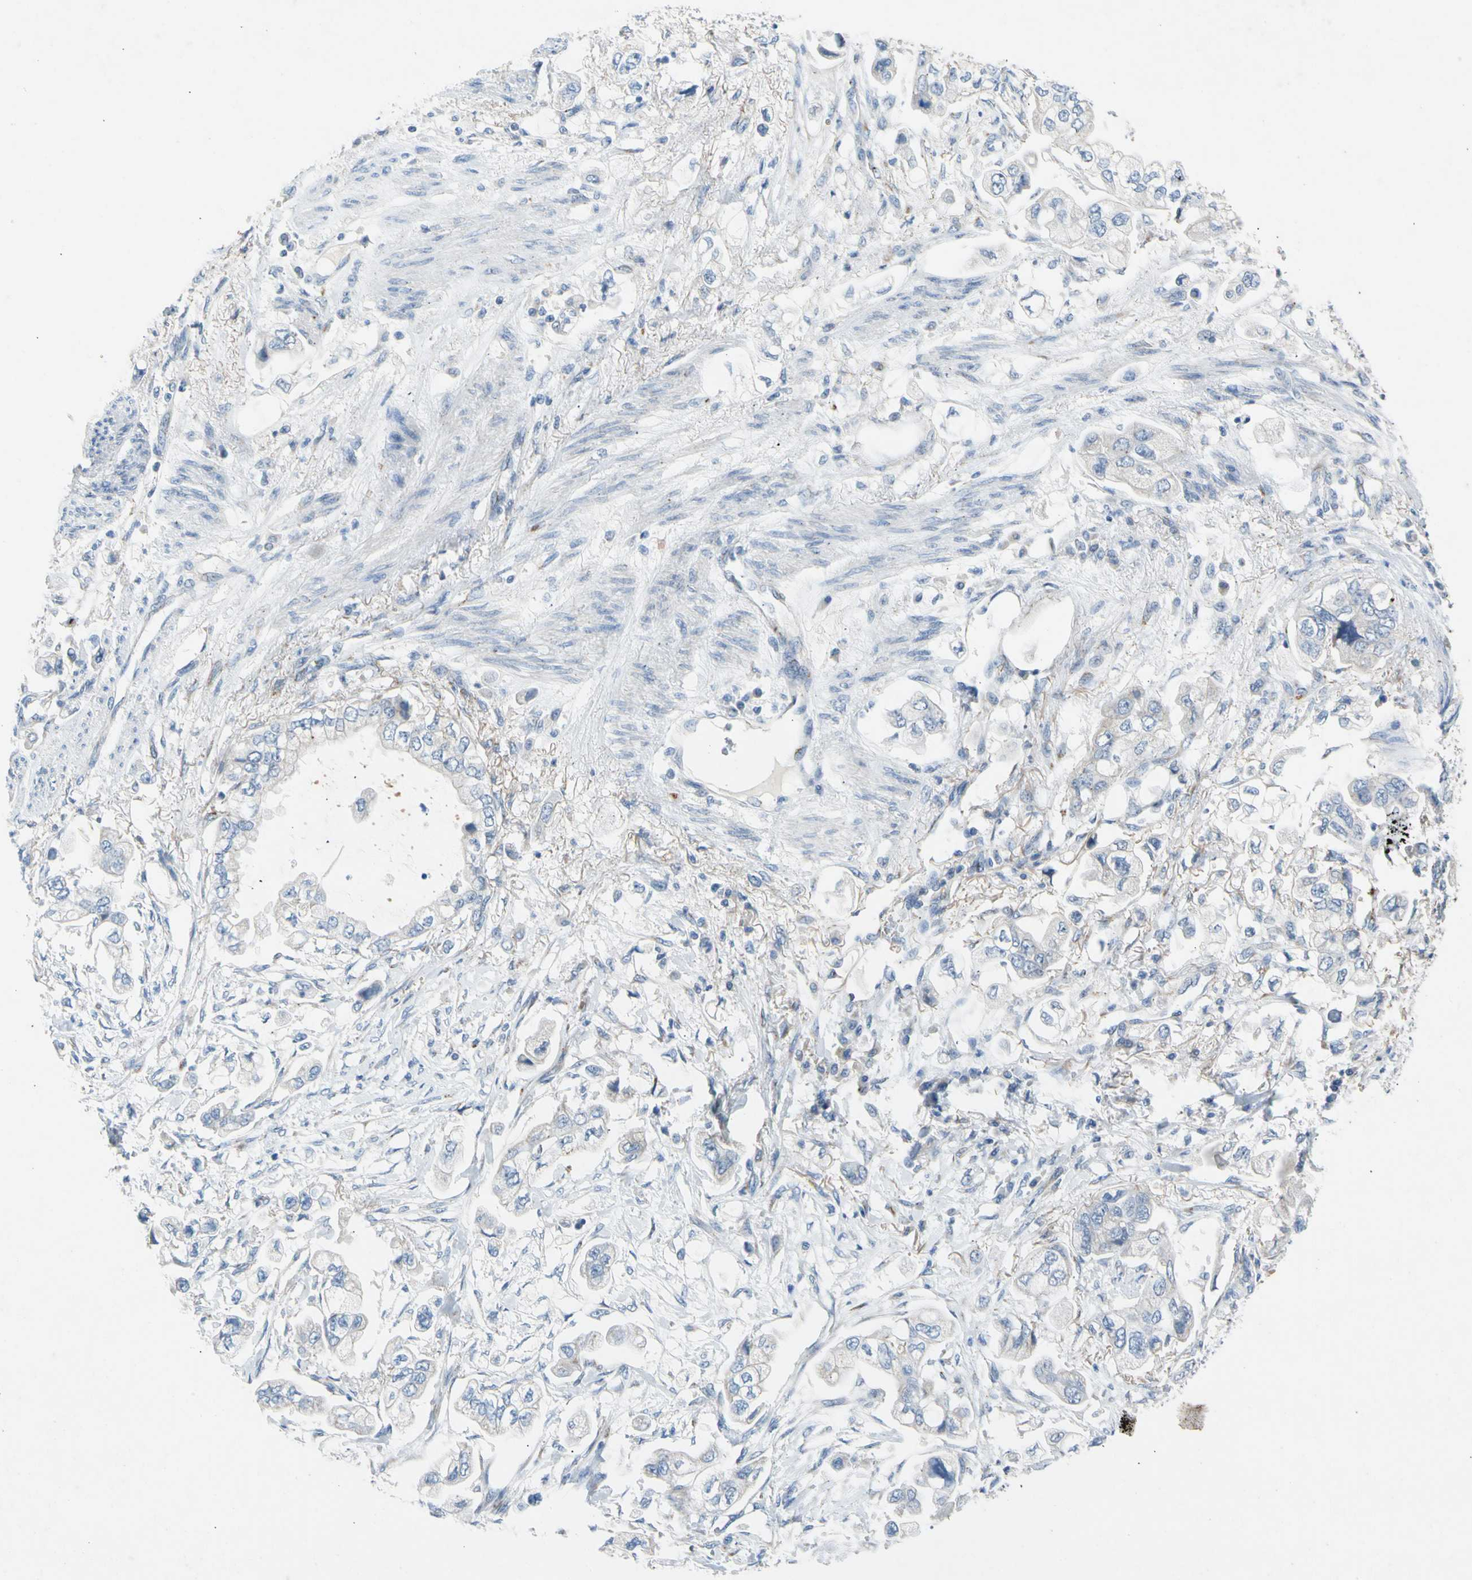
{"staining": {"intensity": "negative", "quantity": "none", "location": "none"}, "tissue": "stomach cancer", "cell_type": "Tumor cells", "image_type": "cancer", "snomed": [{"axis": "morphology", "description": "Adenocarcinoma, NOS"}, {"axis": "topography", "description": "Stomach"}], "caption": "Tumor cells are negative for brown protein staining in stomach cancer.", "gene": "GASK1B", "patient": {"sex": "male", "age": 62}}